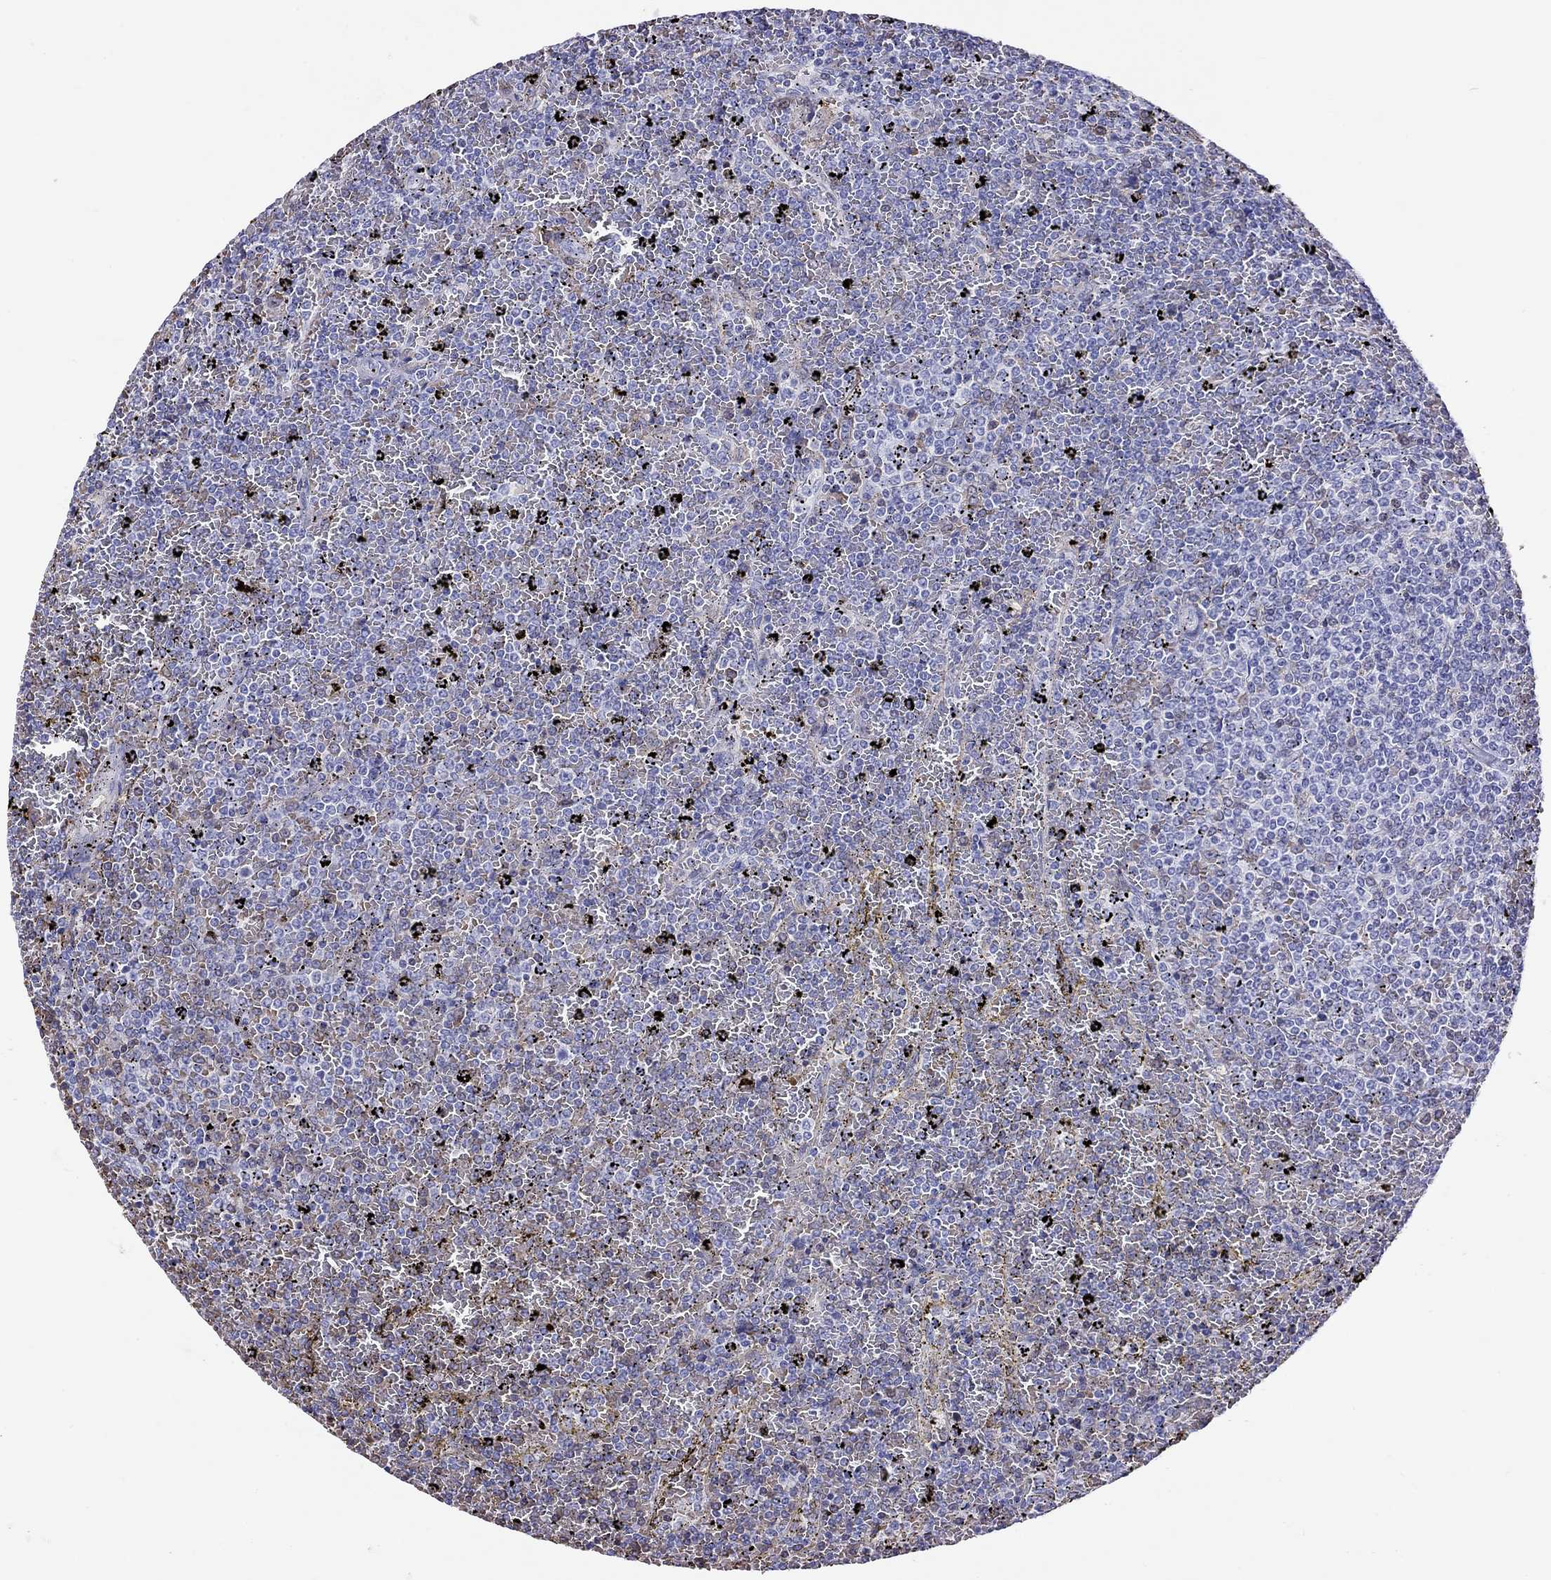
{"staining": {"intensity": "negative", "quantity": "none", "location": "none"}, "tissue": "lymphoma", "cell_type": "Tumor cells", "image_type": "cancer", "snomed": [{"axis": "morphology", "description": "Malignant lymphoma, non-Hodgkin's type, Low grade"}, {"axis": "topography", "description": "Spleen"}], "caption": "Immunohistochemistry photomicrograph of lymphoma stained for a protein (brown), which displays no expression in tumor cells.", "gene": "PTPRN", "patient": {"sex": "female", "age": 77}}